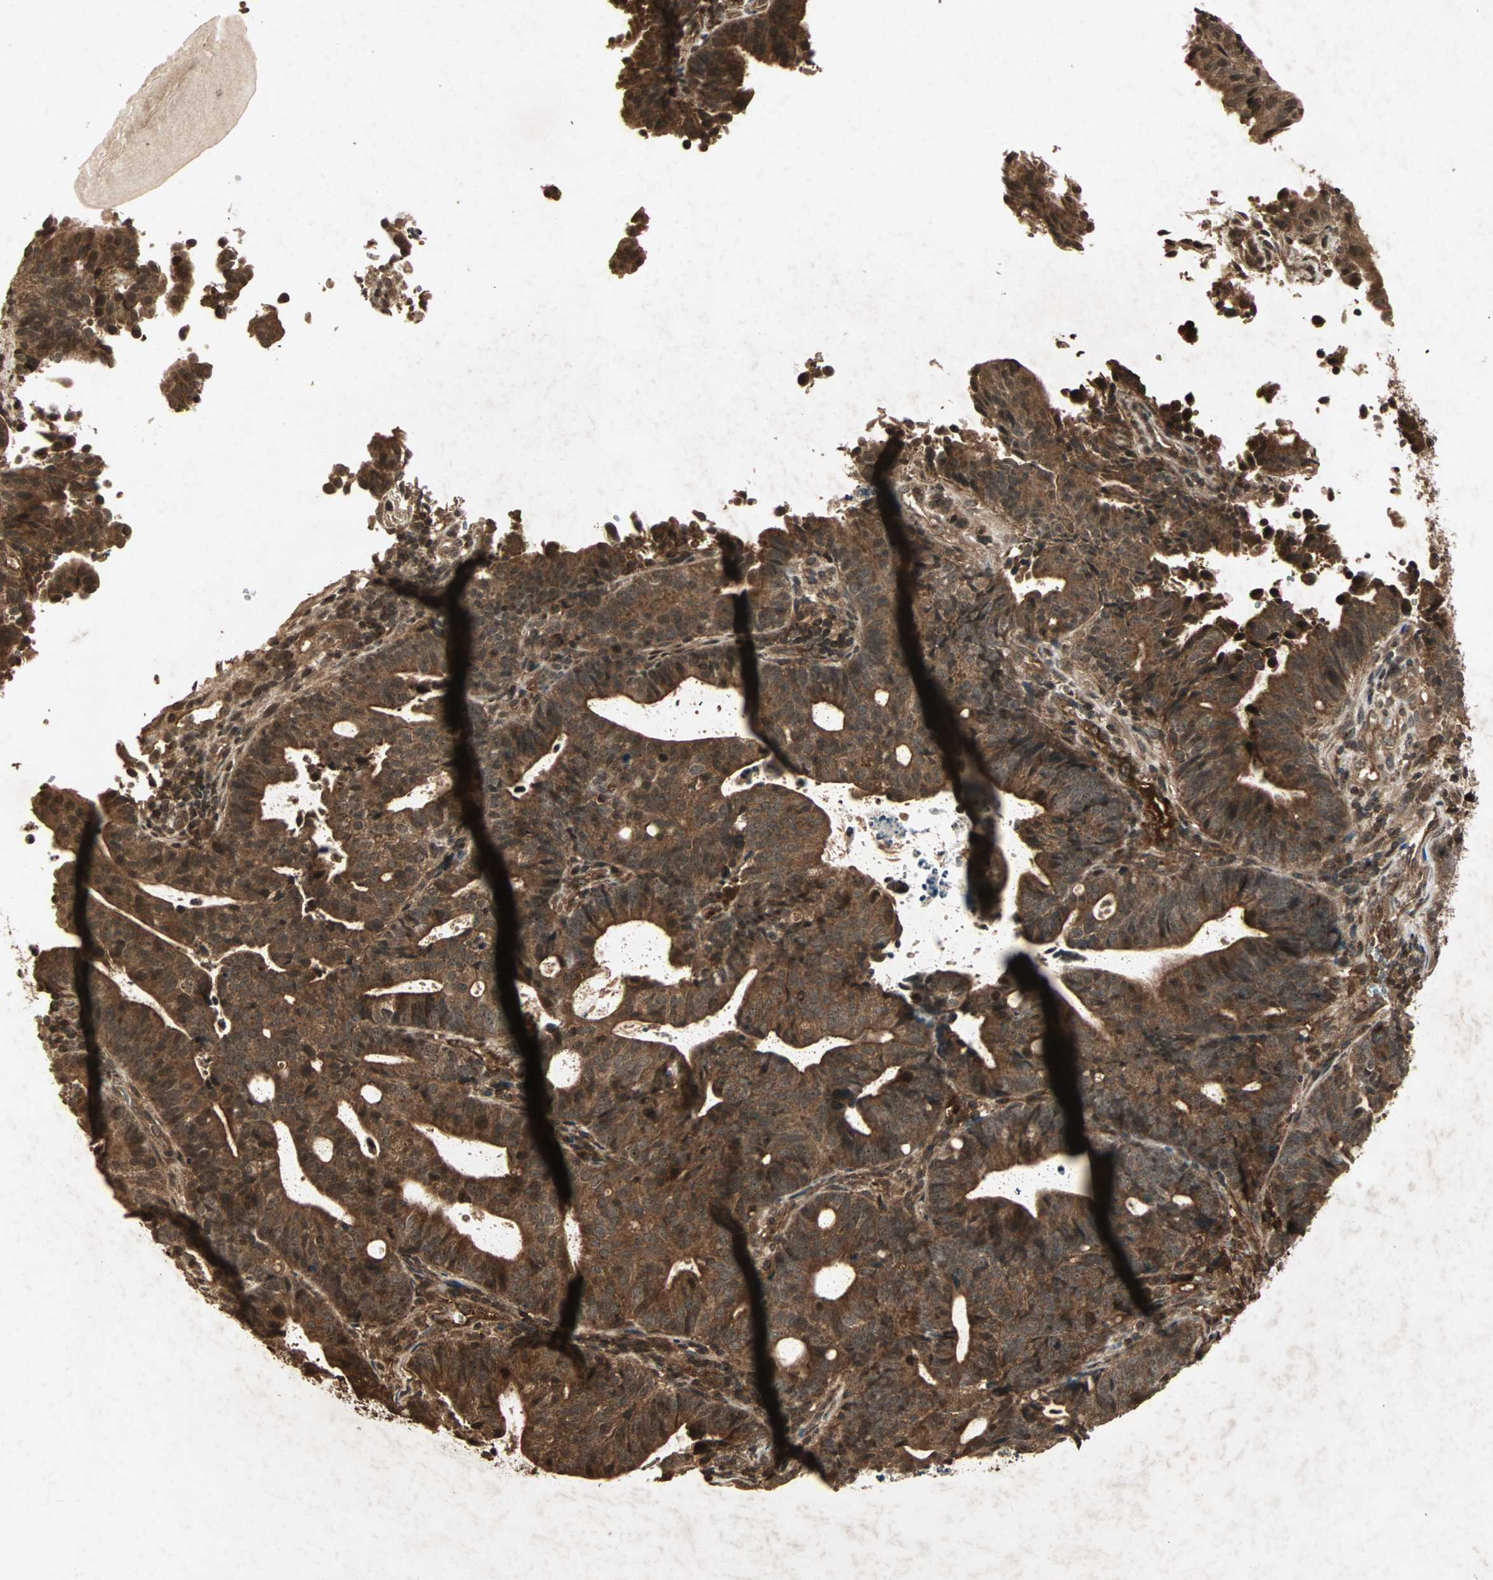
{"staining": {"intensity": "strong", "quantity": ">75%", "location": "cytoplasmic/membranous"}, "tissue": "endometrial cancer", "cell_type": "Tumor cells", "image_type": "cancer", "snomed": [{"axis": "morphology", "description": "Adenocarcinoma, NOS"}, {"axis": "topography", "description": "Uterus"}], "caption": "The immunohistochemical stain labels strong cytoplasmic/membranous staining in tumor cells of adenocarcinoma (endometrial) tissue.", "gene": "RFFL", "patient": {"sex": "female", "age": 83}}